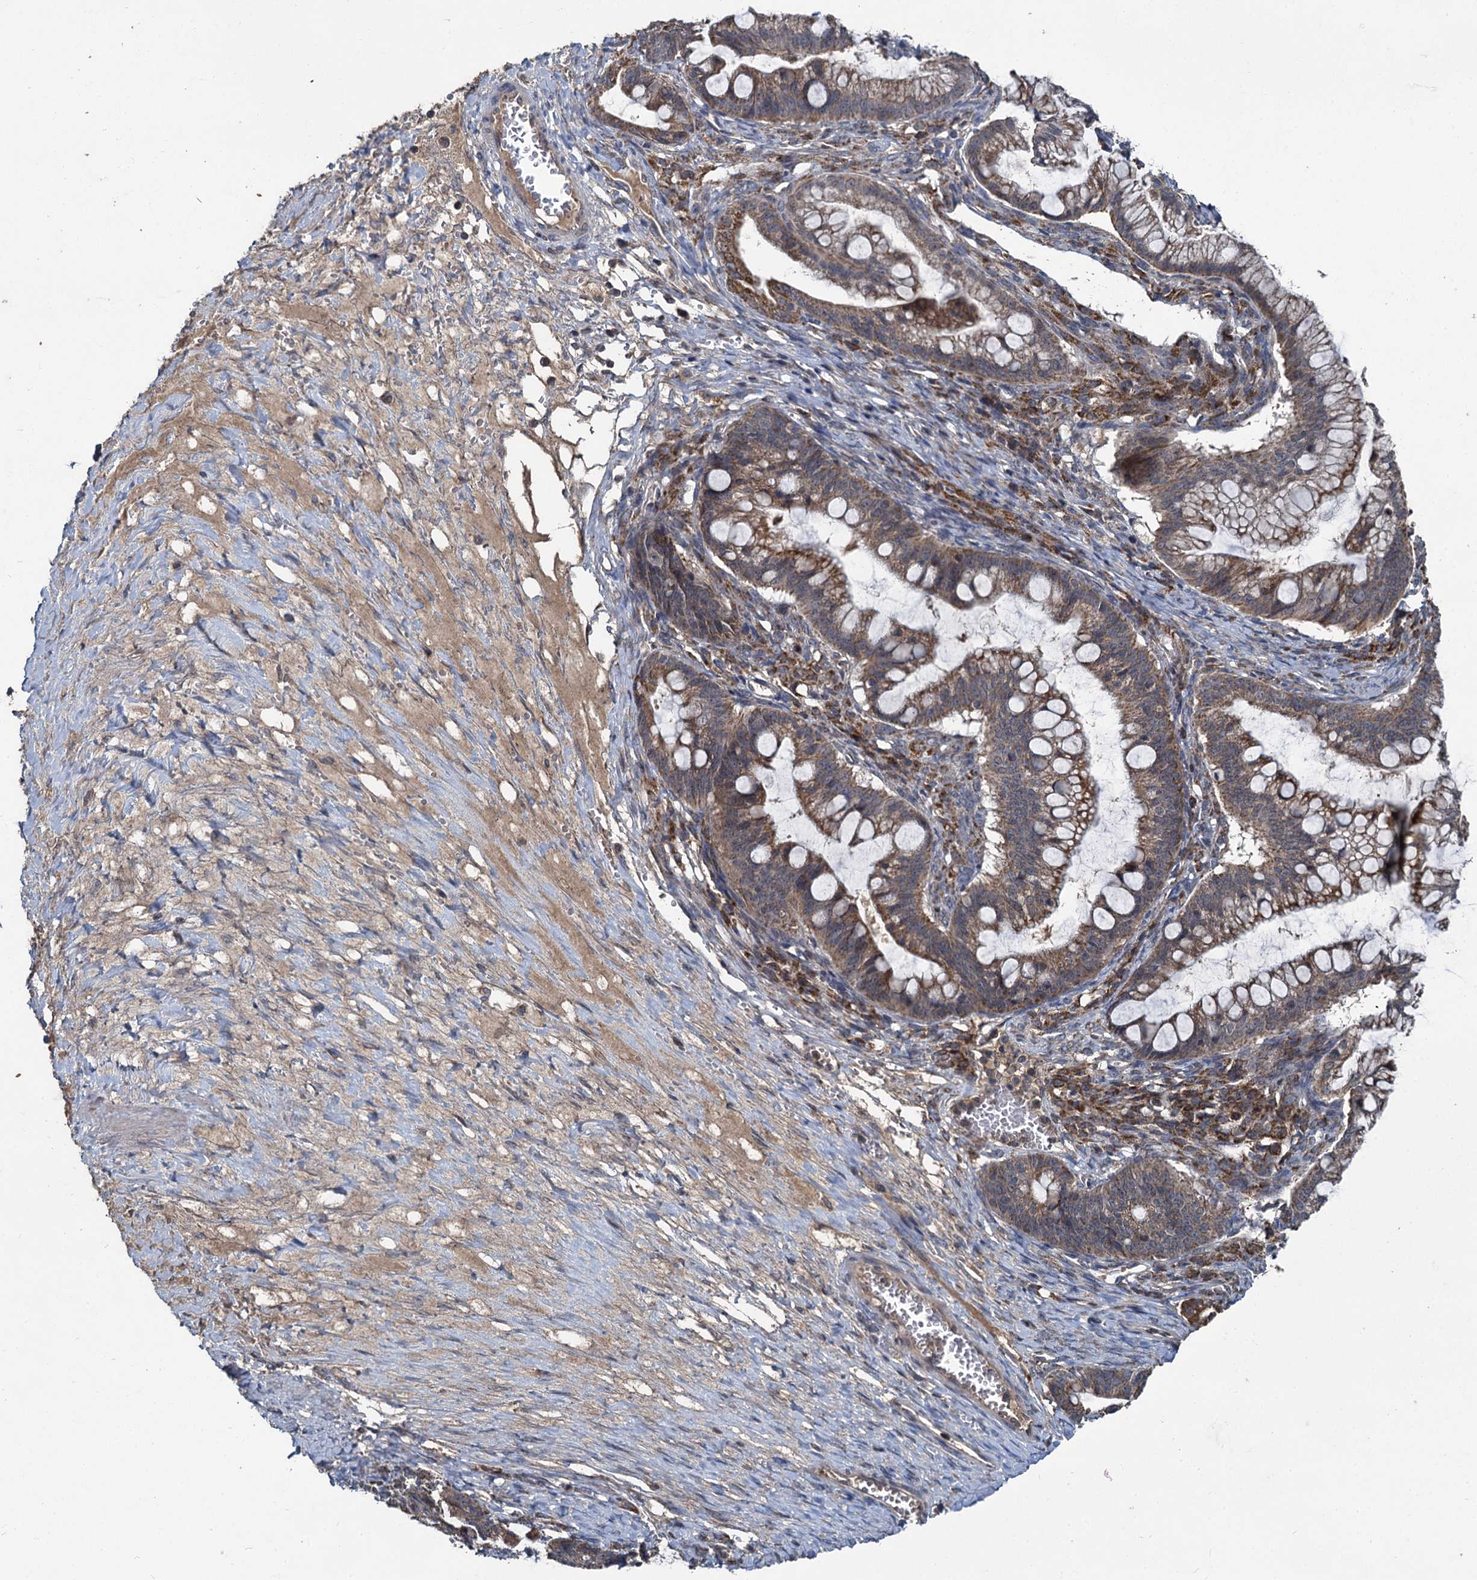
{"staining": {"intensity": "moderate", "quantity": ">75%", "location": "cytoplasmic/membranous"}, "tissue": "ovarian cancer", "cell_type": "Tumor cells", "image_type": "cancer", "snomed": [{"axis": "morphology", "description": "Cystadenocarcinoma, mucinous, NOS"}, {"axis": "topography", "description": "Ovary"}], "caption": "Protein staining of ovarian mucinous cystadenocarcinoma tissue reveals moderate cytoplasmic/membranous staining in approximately >75% of tumor cells.", "gene": "METTL4", "patient": {"sex": "female", "age": 73}}